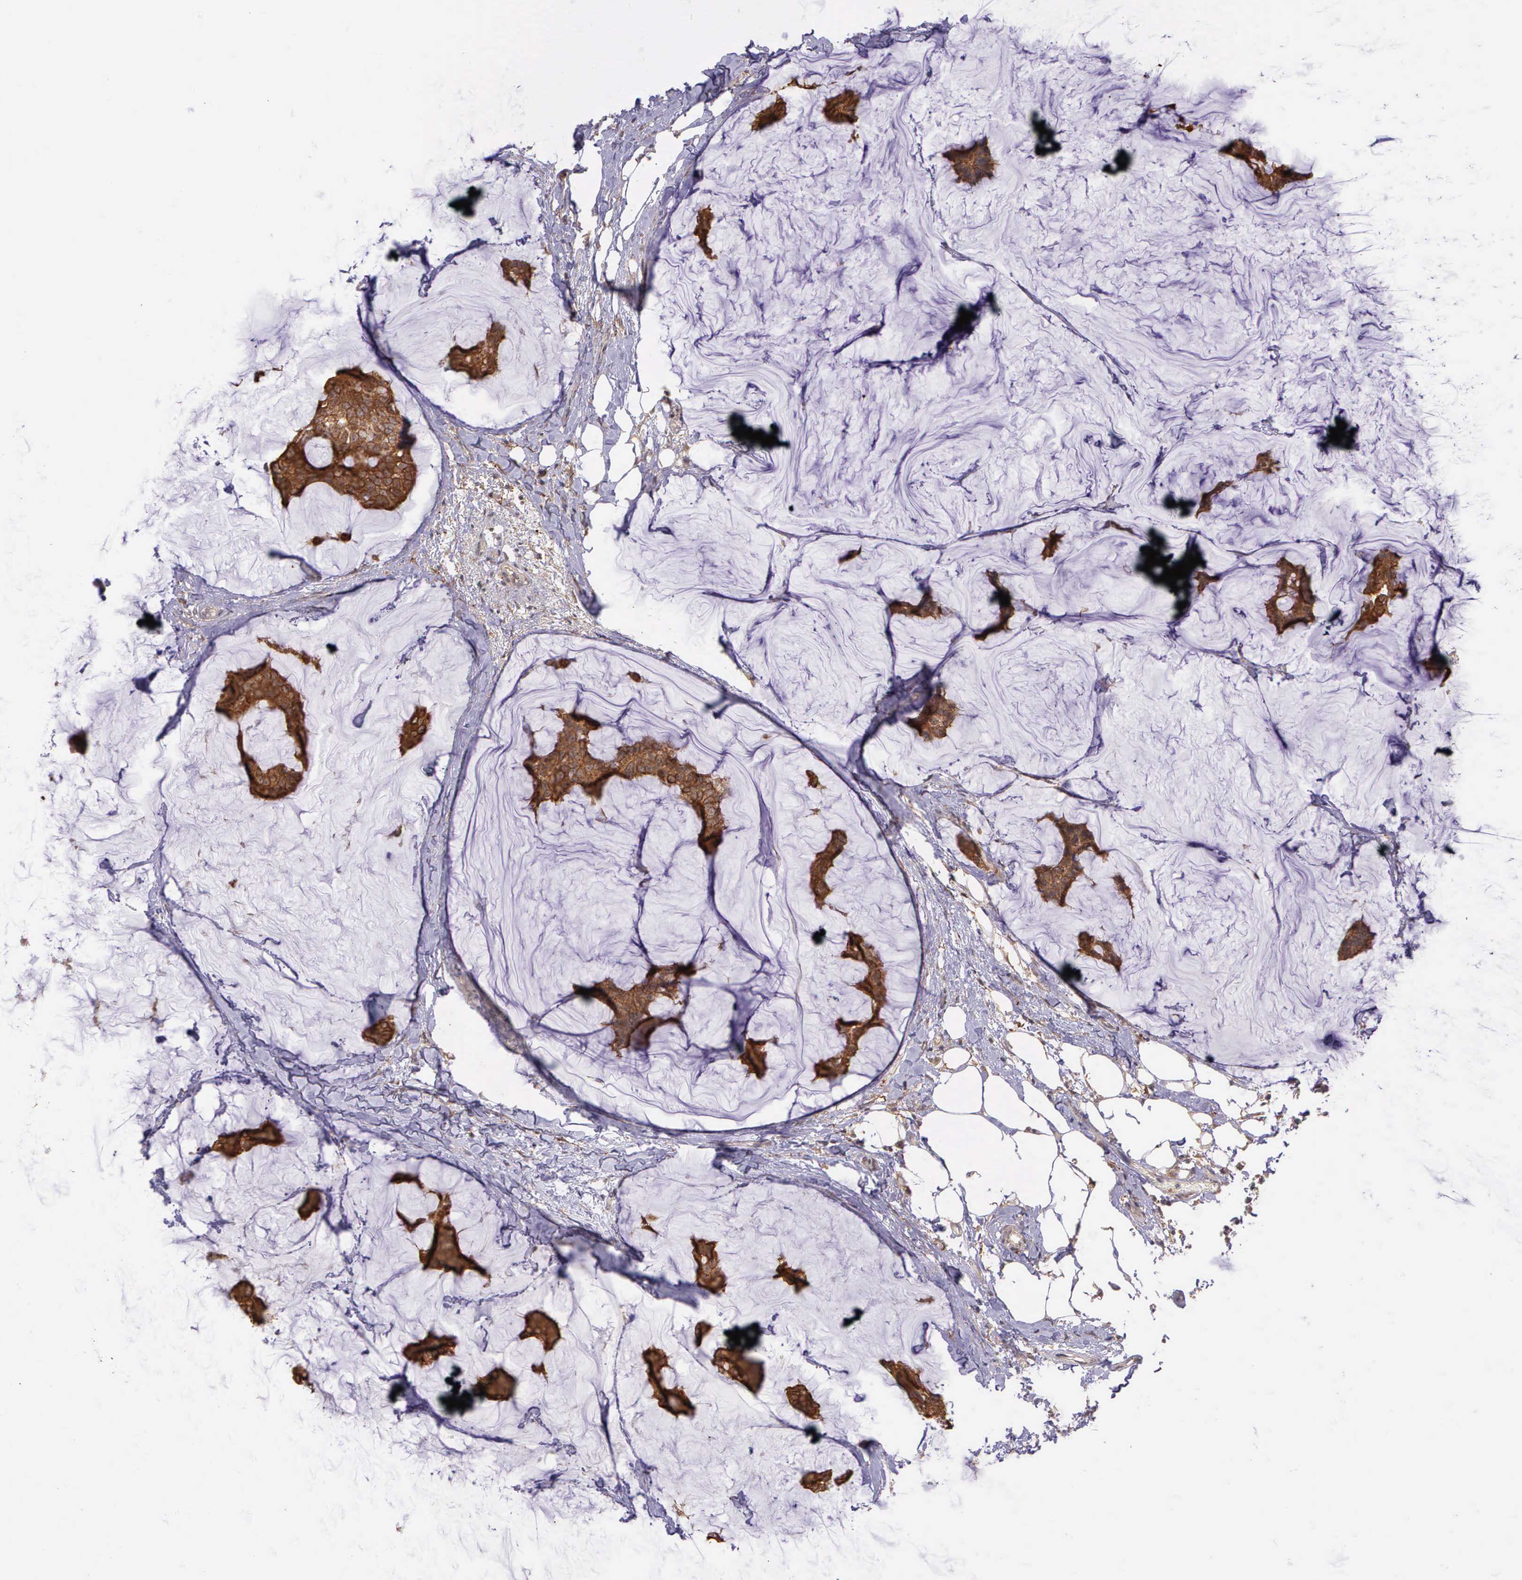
{"staining": {"intensity": "strong", "quantity": ">75%", "location": "cytoplasmic/membranous"}, "tissue": "breast cancer", "cell_type": "Tumor cells", "image_type": "cancer", "snomed": [{"axis": "morphology", "description": "Duct carcinoma"}, {"axis": "topography", "description": "Breast"}], "caption": "There is high levels of strong cytoplasmic/membranous expression in tumor cells of breast infiltrating ductal carcinoma, as demonstrated by immunohistochemical staining (brown color).", "gene": "PRICKLE3", "patient": {"sex": "female", "age": 93}}